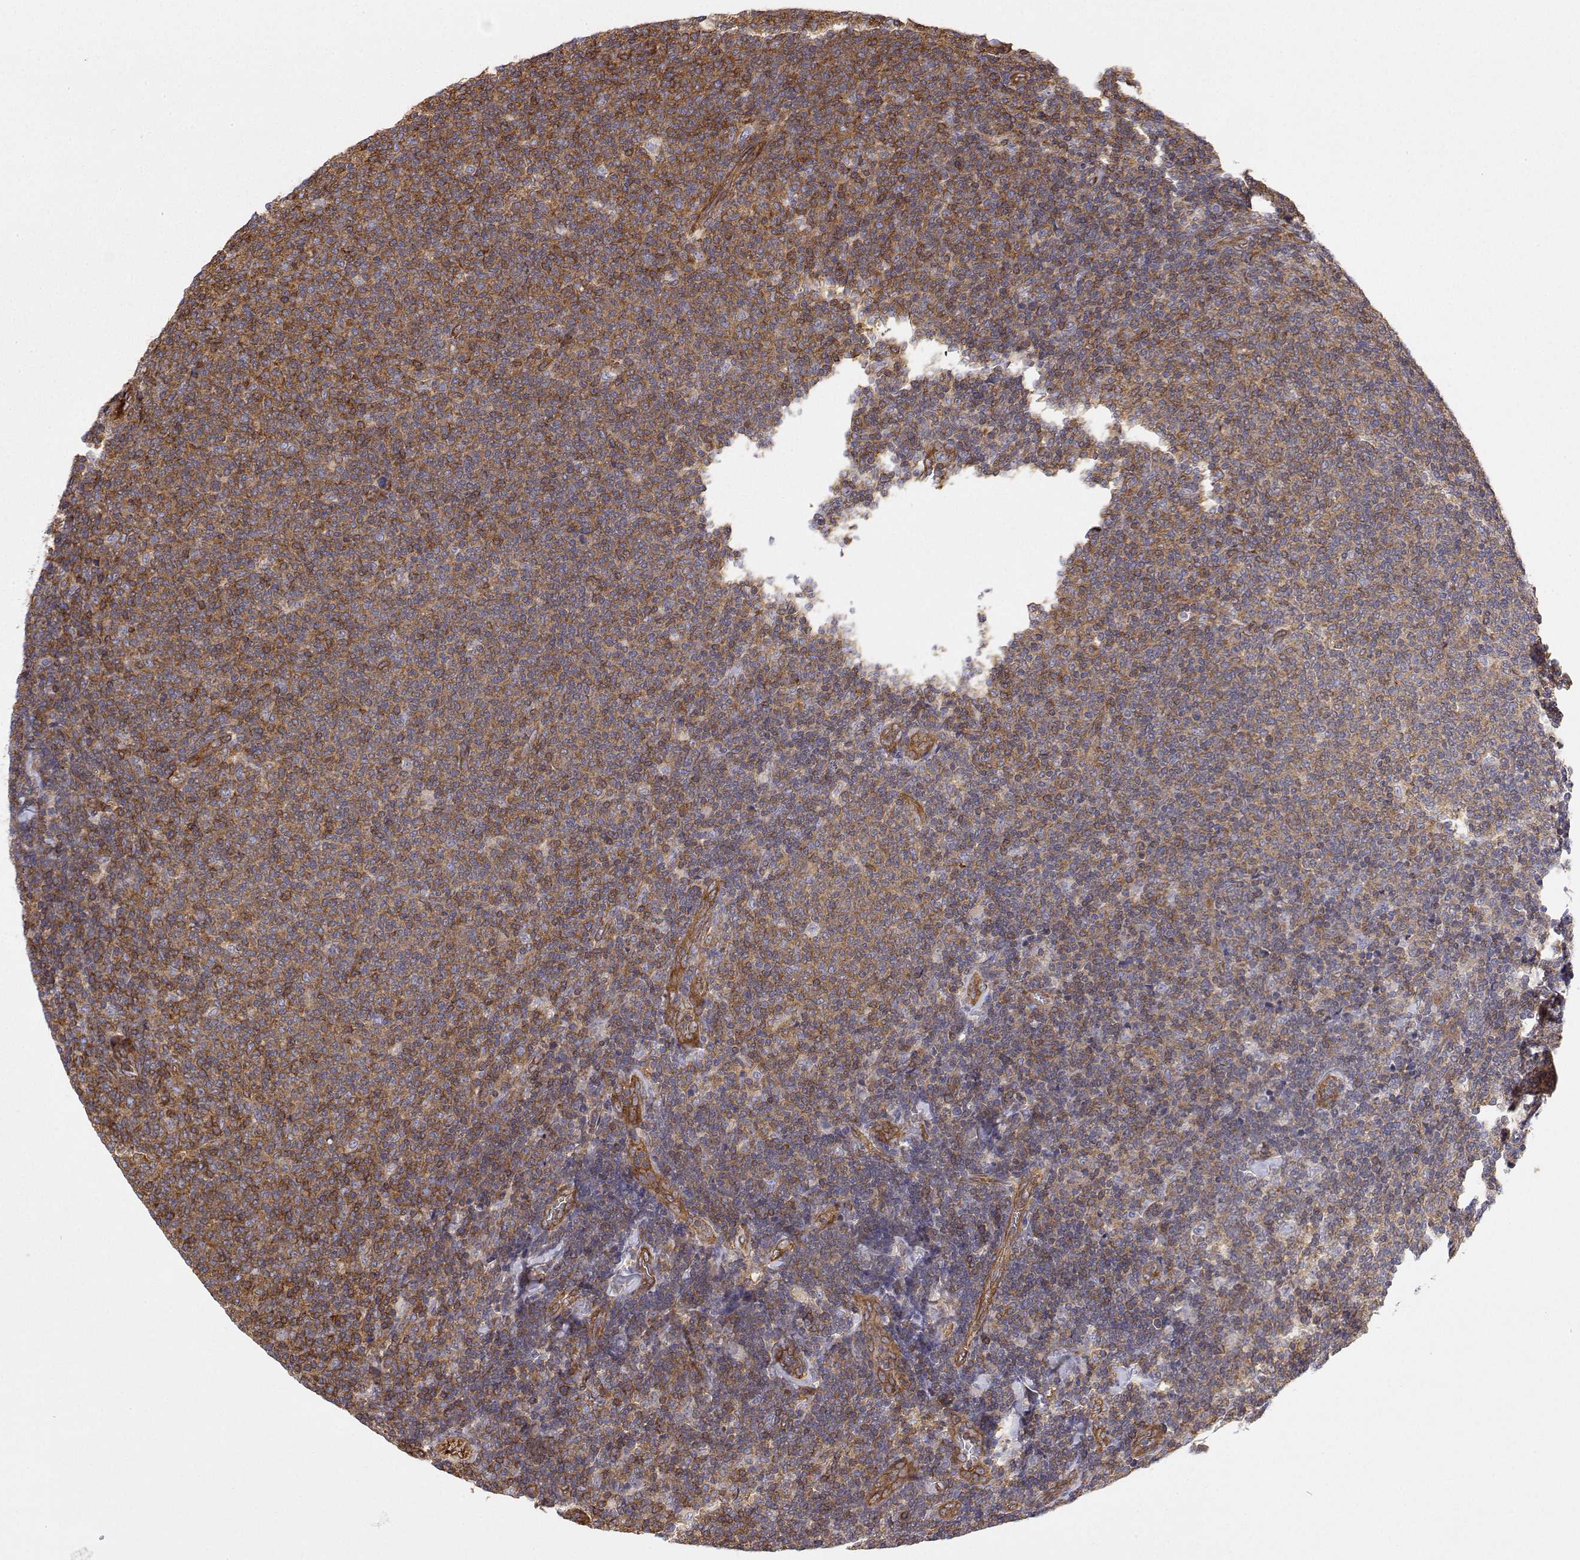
{"staining": {"intensity": "moderate", "quantity": "25%-75%", "location": "cytoplasmic/membranous"}, "tissue": "lymphoma", "cell_type": "Tumor cells", "image_type": "cancer", "snomed": [{"axis": "morphology", "description": "Malignant lymphoma, non-Hodgkin's type, Low grade"}, {"axis": "topography", "description": "Lymph node"}], "caption": "Human lymphoma stained with a protein marker displays moderate staining in tumor cells.", "gene": "MYH9", "patient": {"sex": "male", "age": 52}}